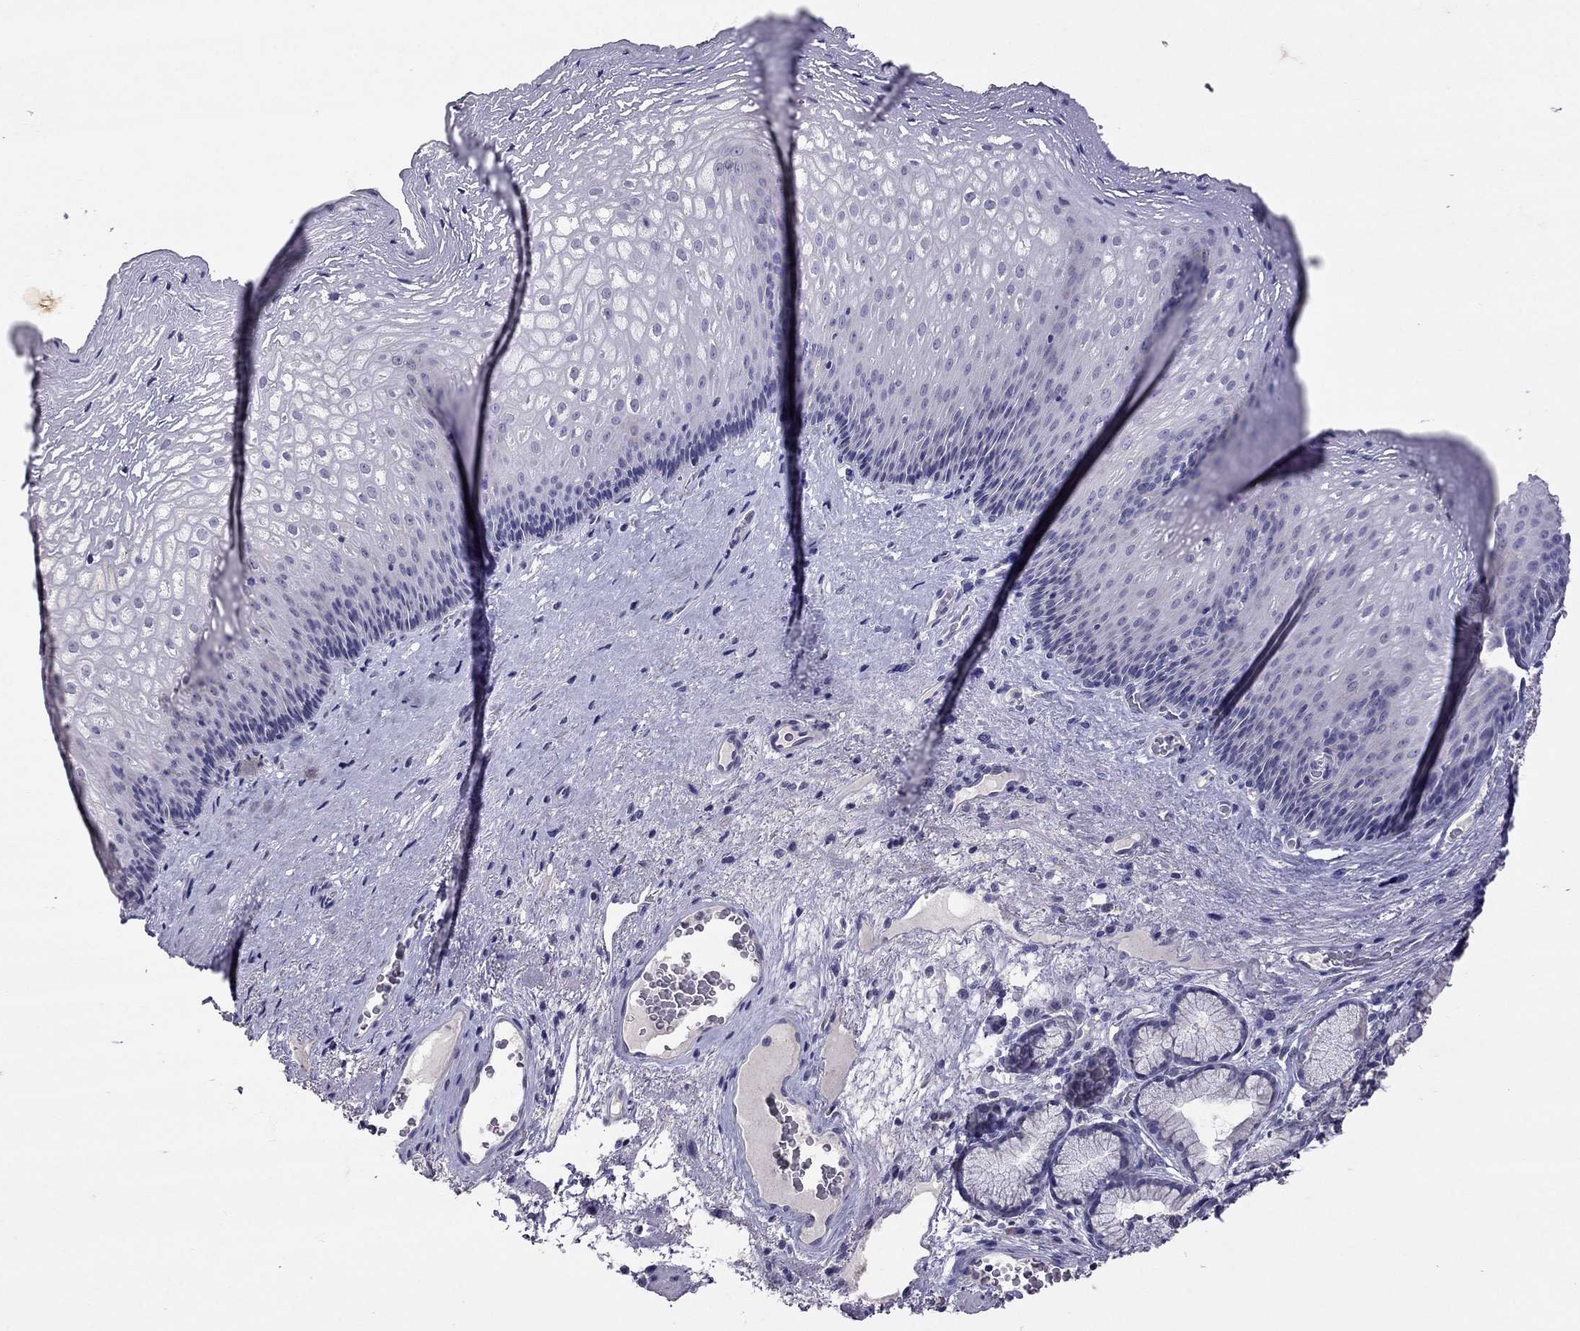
{"staining": {"intensity": "negative", "quantity": "none", "location": "none"}, "tissue": "esophagus", "cell_type": "Squamous epithelial cells", "image_type": "normal", "snomed": [{"axis": "morphology", "description": "Normal tissue, NOS"}, {"axis": "topography", "description": "Esophagus"}], "caption": "This histopathology image is of unremarkable esophagus stained with immunohistochemistry (IHC) to label a protein in brown with the nuclei are counter-stained blue. There is no positivity in squamous epithelial cells. (Stains: DAB immunohistochemistry with hematoxylin counter stain, Microscopy: brightfield microscopy at high magnification).", "gene": "FST", "patient": {"sex": "male", "age": 76}}